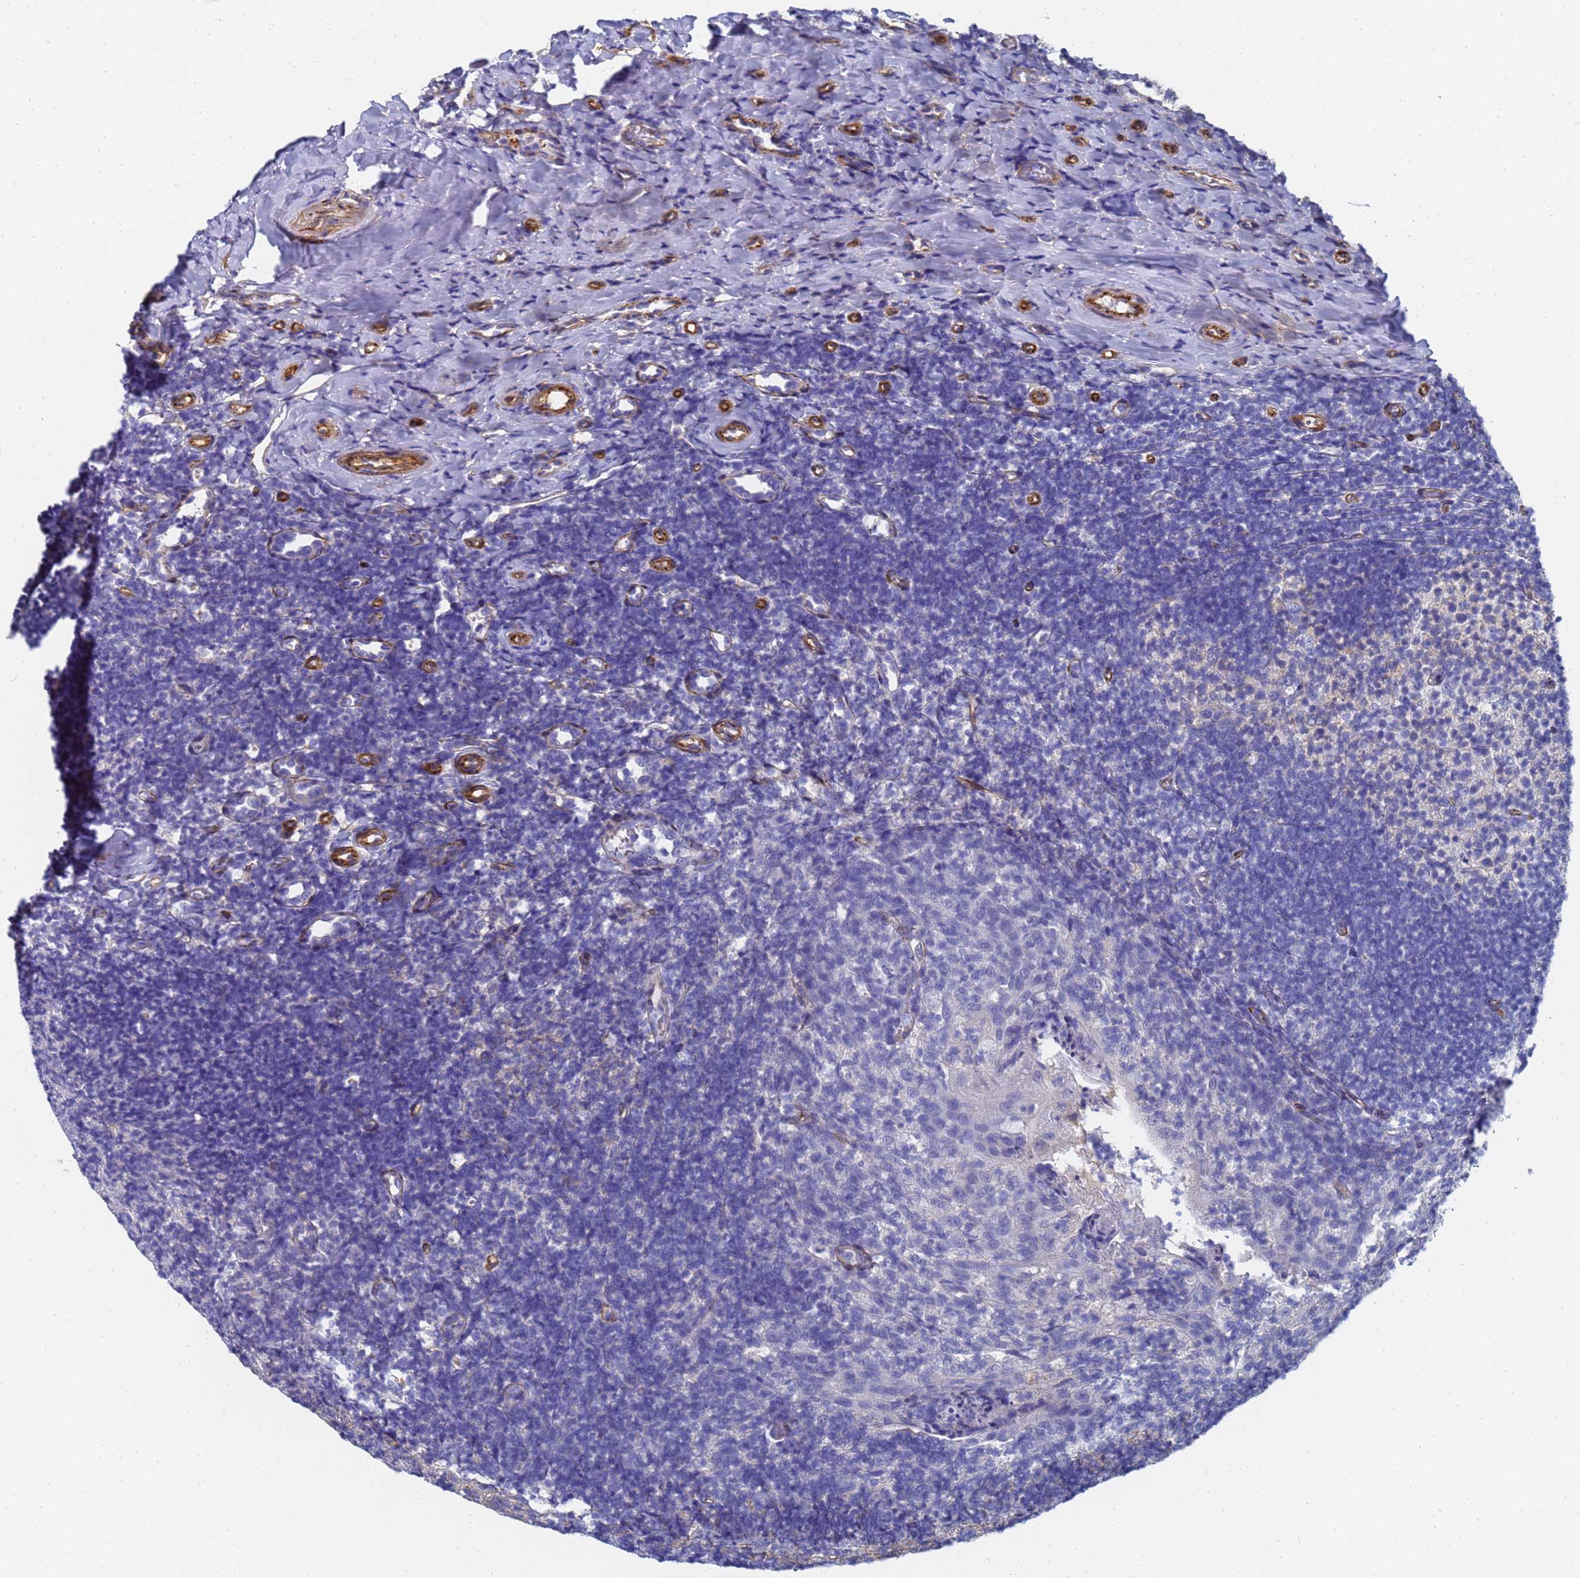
{"staining": {"intensity": "negative", "quantity": "none", "location": "none"}, "tissue": "tonsil", "cell_type": "Germinal center cells", "image_type": "normal", "snomed": [{"axis": "morphology", "description": "Normal tissue, NOS"}, {"axis": "topography", "description": "Tonsil"}], "caption": "High power microscopy histopathology image of an IHC micrograph of normal tonsil, revealing no significant expression in germinal center cells.", "gene": "ENSG00000198211", "patient": {"sex": "female", "age": 10}}